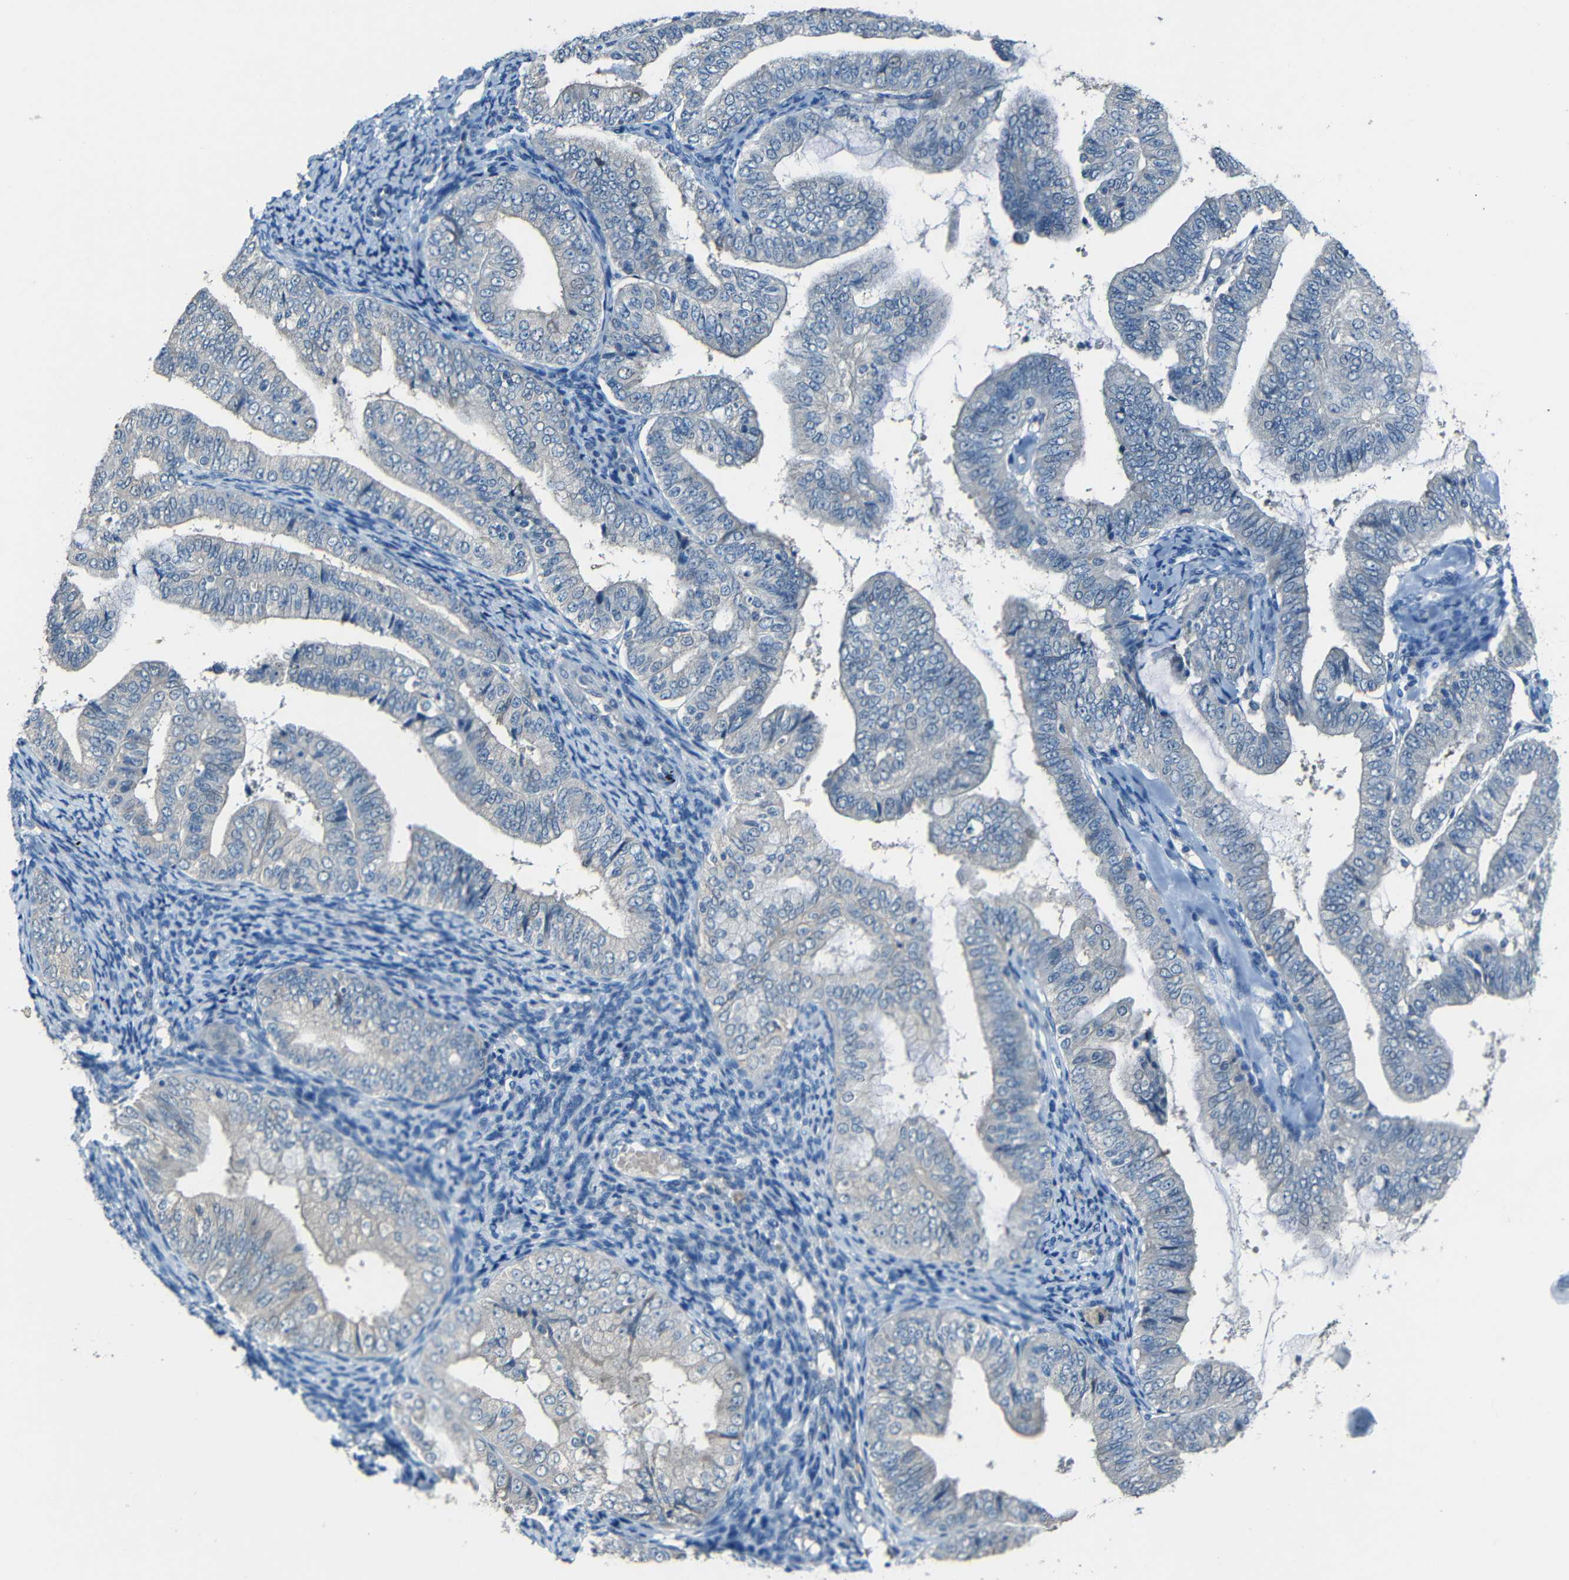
{"staining": {"intensity": "negative", "quantity": "none", "location": "none"}, "tissue": "endometrial cancer", "cell_type": "Tumor cells", "image_type": "cancer", "snomed": [{"axis": "morphology", "description": "Adenocarcinoma, NOS"}, {"axis": "topography", "description": "Endometrium"}], "caption": "DAB immunohistochemical staining of endometrial cancer exhibits no significant staining in tumor cells. (Brightfield microscopy of DAB (3,3'-diaminobenzidine) immunohistochemistry (IHC) at high magnification).", "gene": "SLA", "patient": {"sex": "female", "age": 63}}